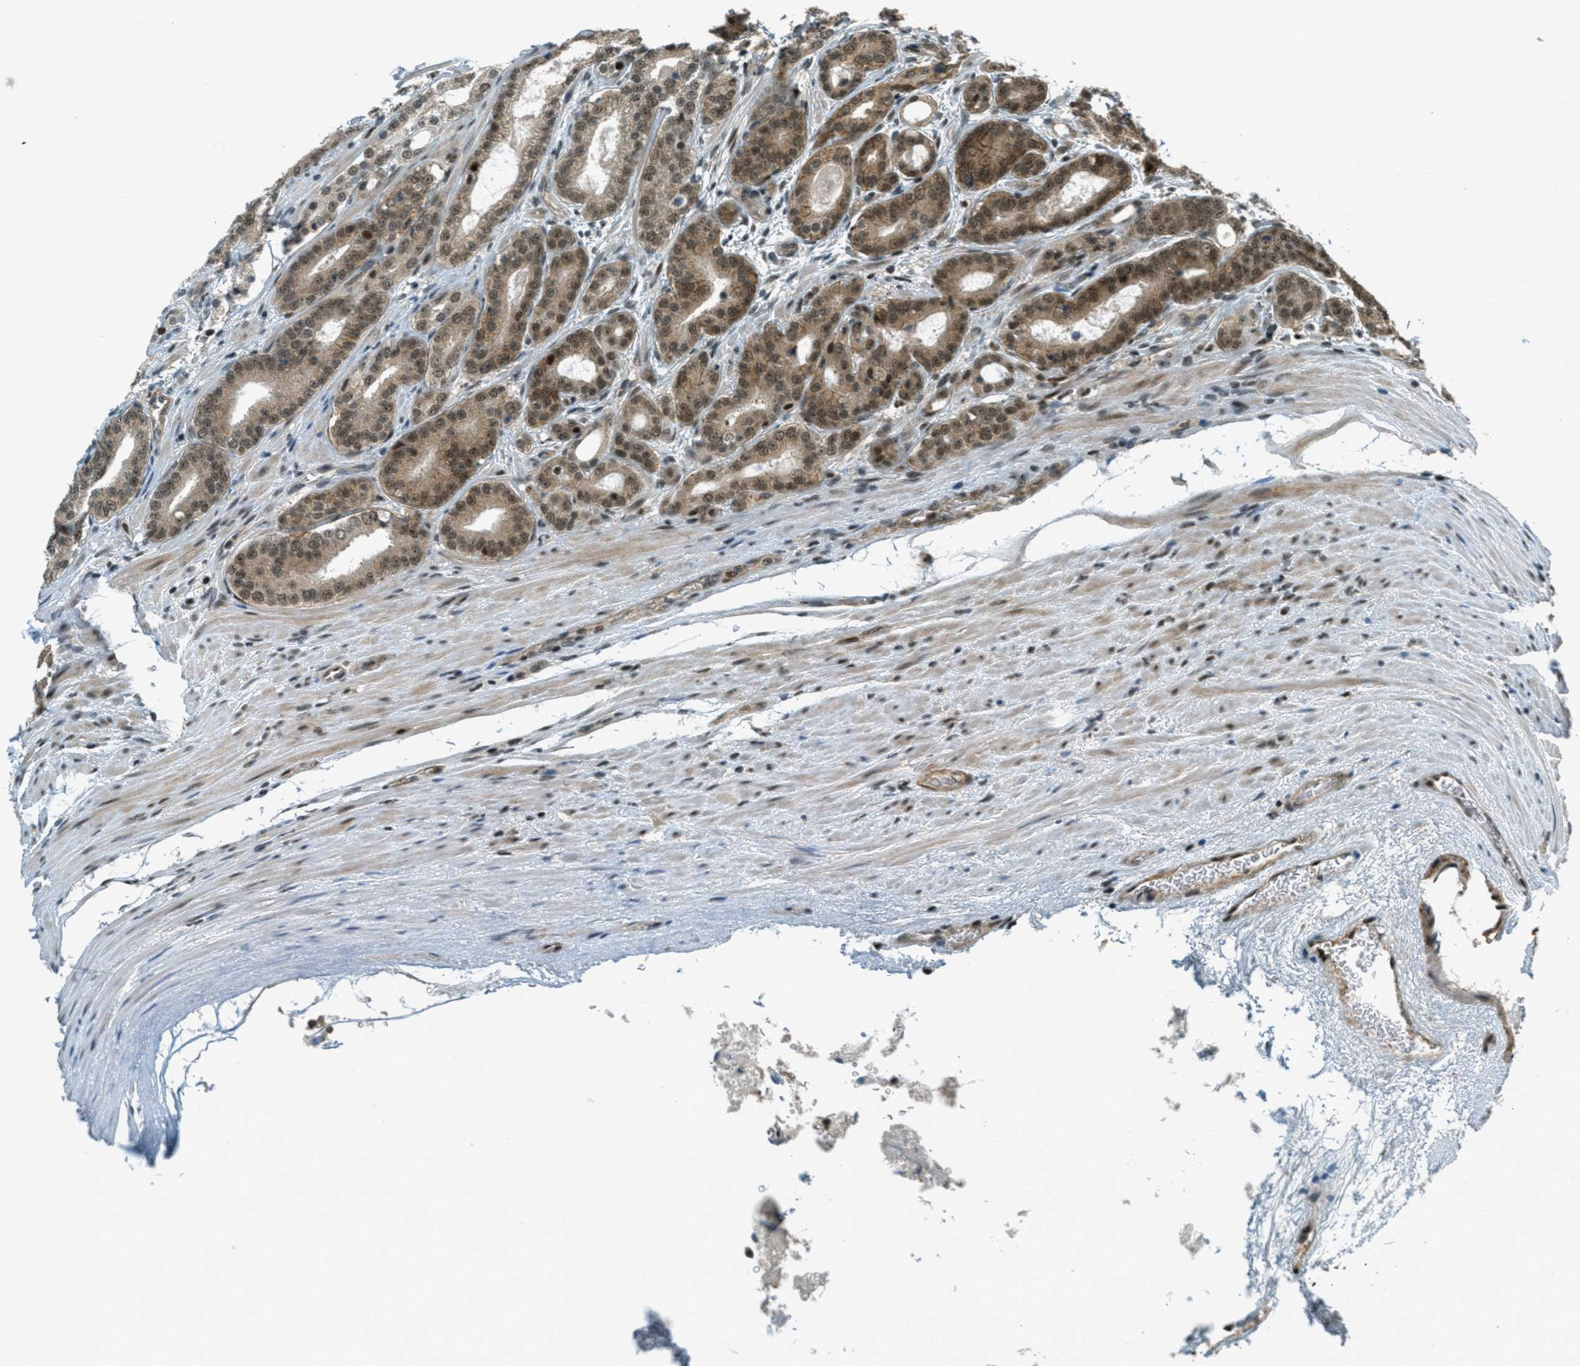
{"staining": {"intensity": "moderate", "quantity": ">75%", "location": "cytoplasmic/membranous,nuclear"}, "tissue": "prostate cancer", "cell_type": "Tumor cells", "image_type": "cancer", "snomed": [{"axis": "morphology", "description": "Adenocarcinoma, High grade"}, {"axis": "topography", "description": "Prostate"}], "caption": "The micrograph reveals a brown stain indicating the presence of a protein in the cytoplasmic/membranous and nuclear of tumor cells in prostate cancer.", "gene": "FOXM1", "patient": {"sex": "male", "age": 60}}